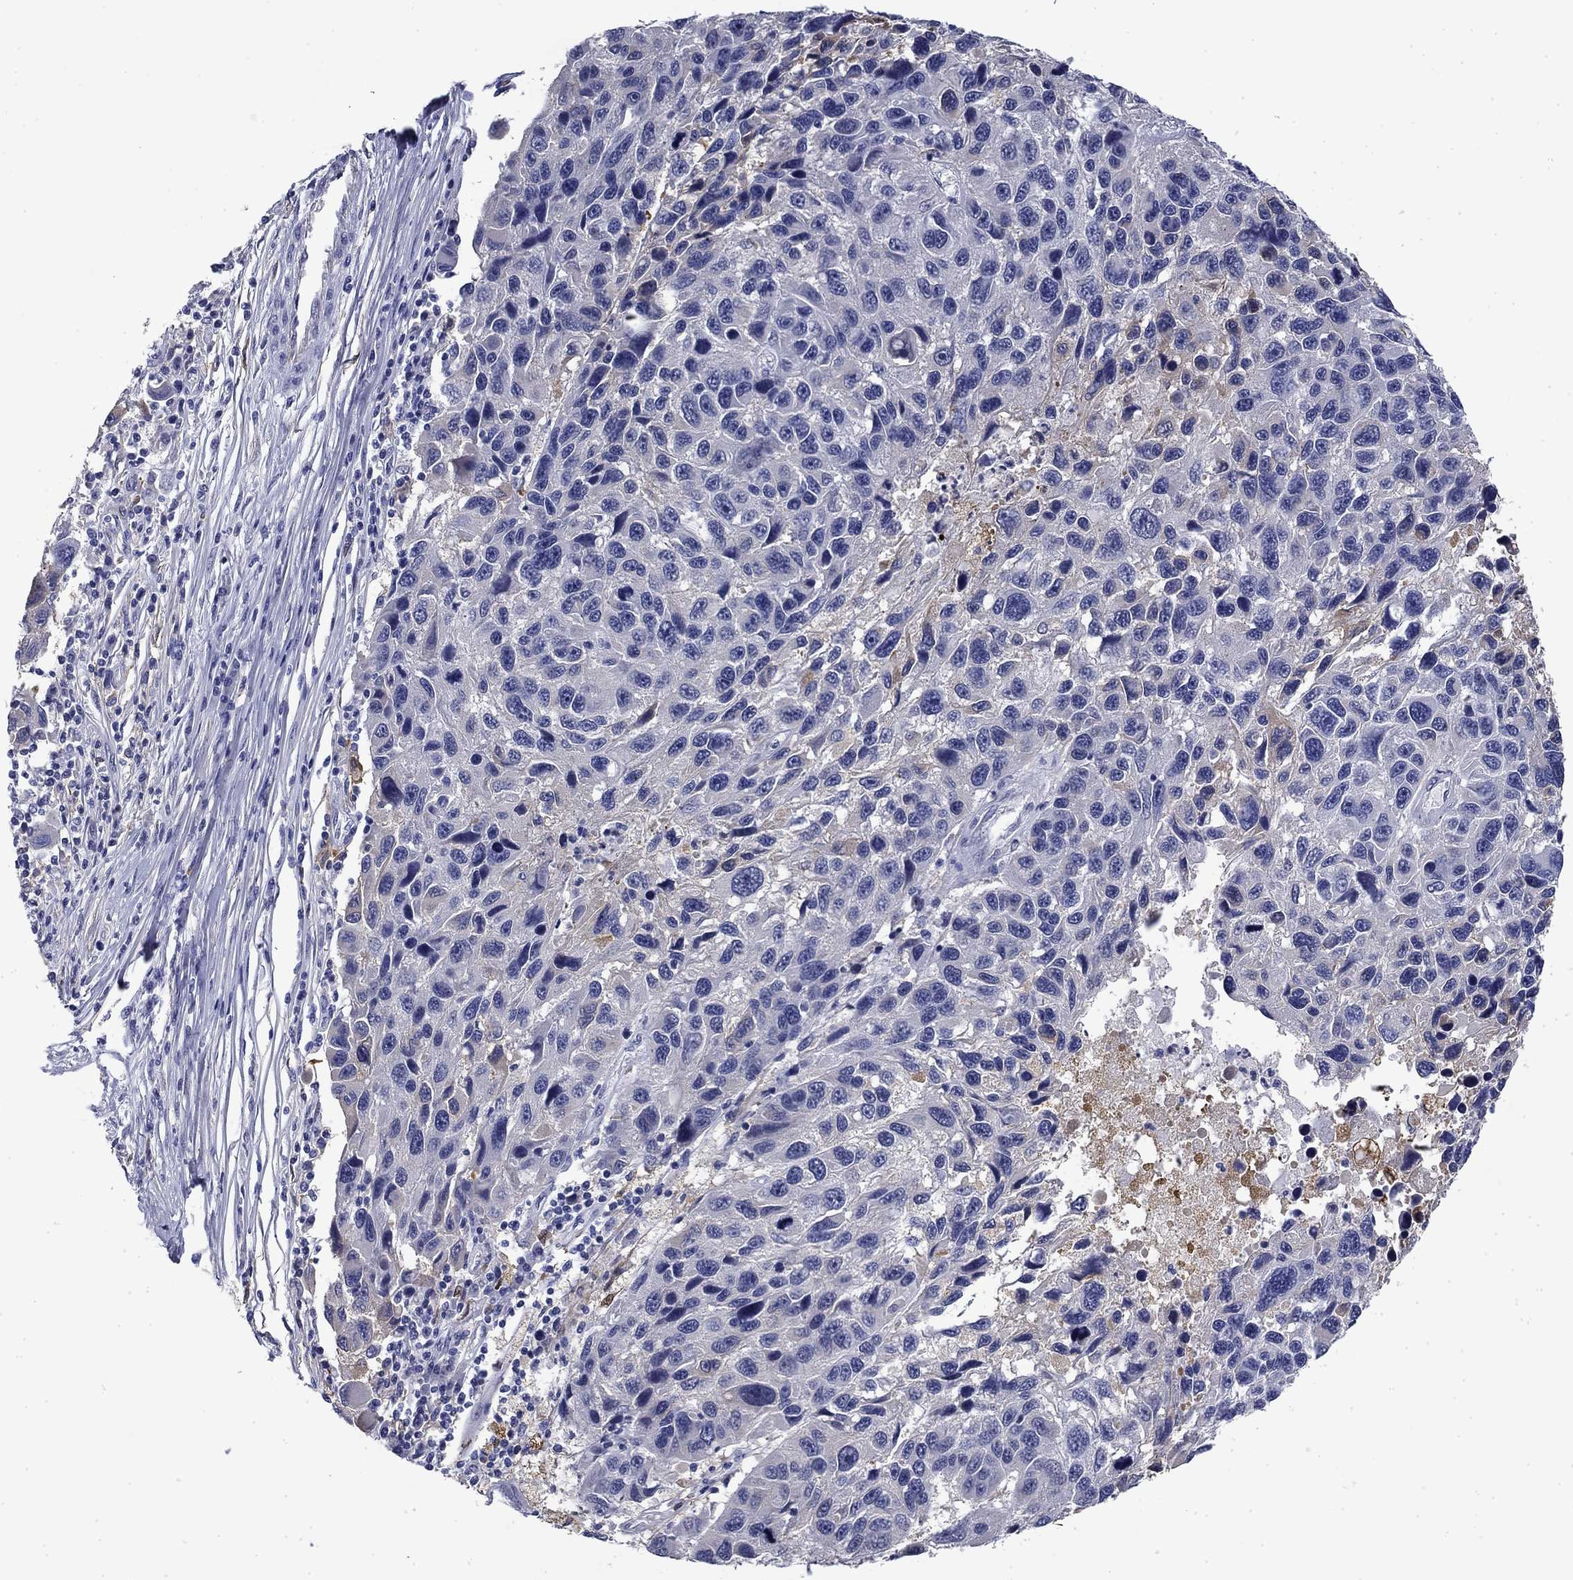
{"staining": {"intensity": "negative", "quantity": "none", "location": "none"}, "tissue": "melanoma", "cell_type": "Tumor cells", "image_type": "cancer", "snomed": [{"axis": "morphology", "description": "Malignant melanoma, NOS"}, {"axis": "topography", "description": "Skin"}], "caption": "High magnification brightfield microscopy of malignant melanoma stained with DAB (brown) and counterstained with hematoxylin (blue): tumor cells show no significant staining. Nuclei are stained in blue.", "gene": "BCL2L14", "patient": {"sex": "male", "age": 53}}